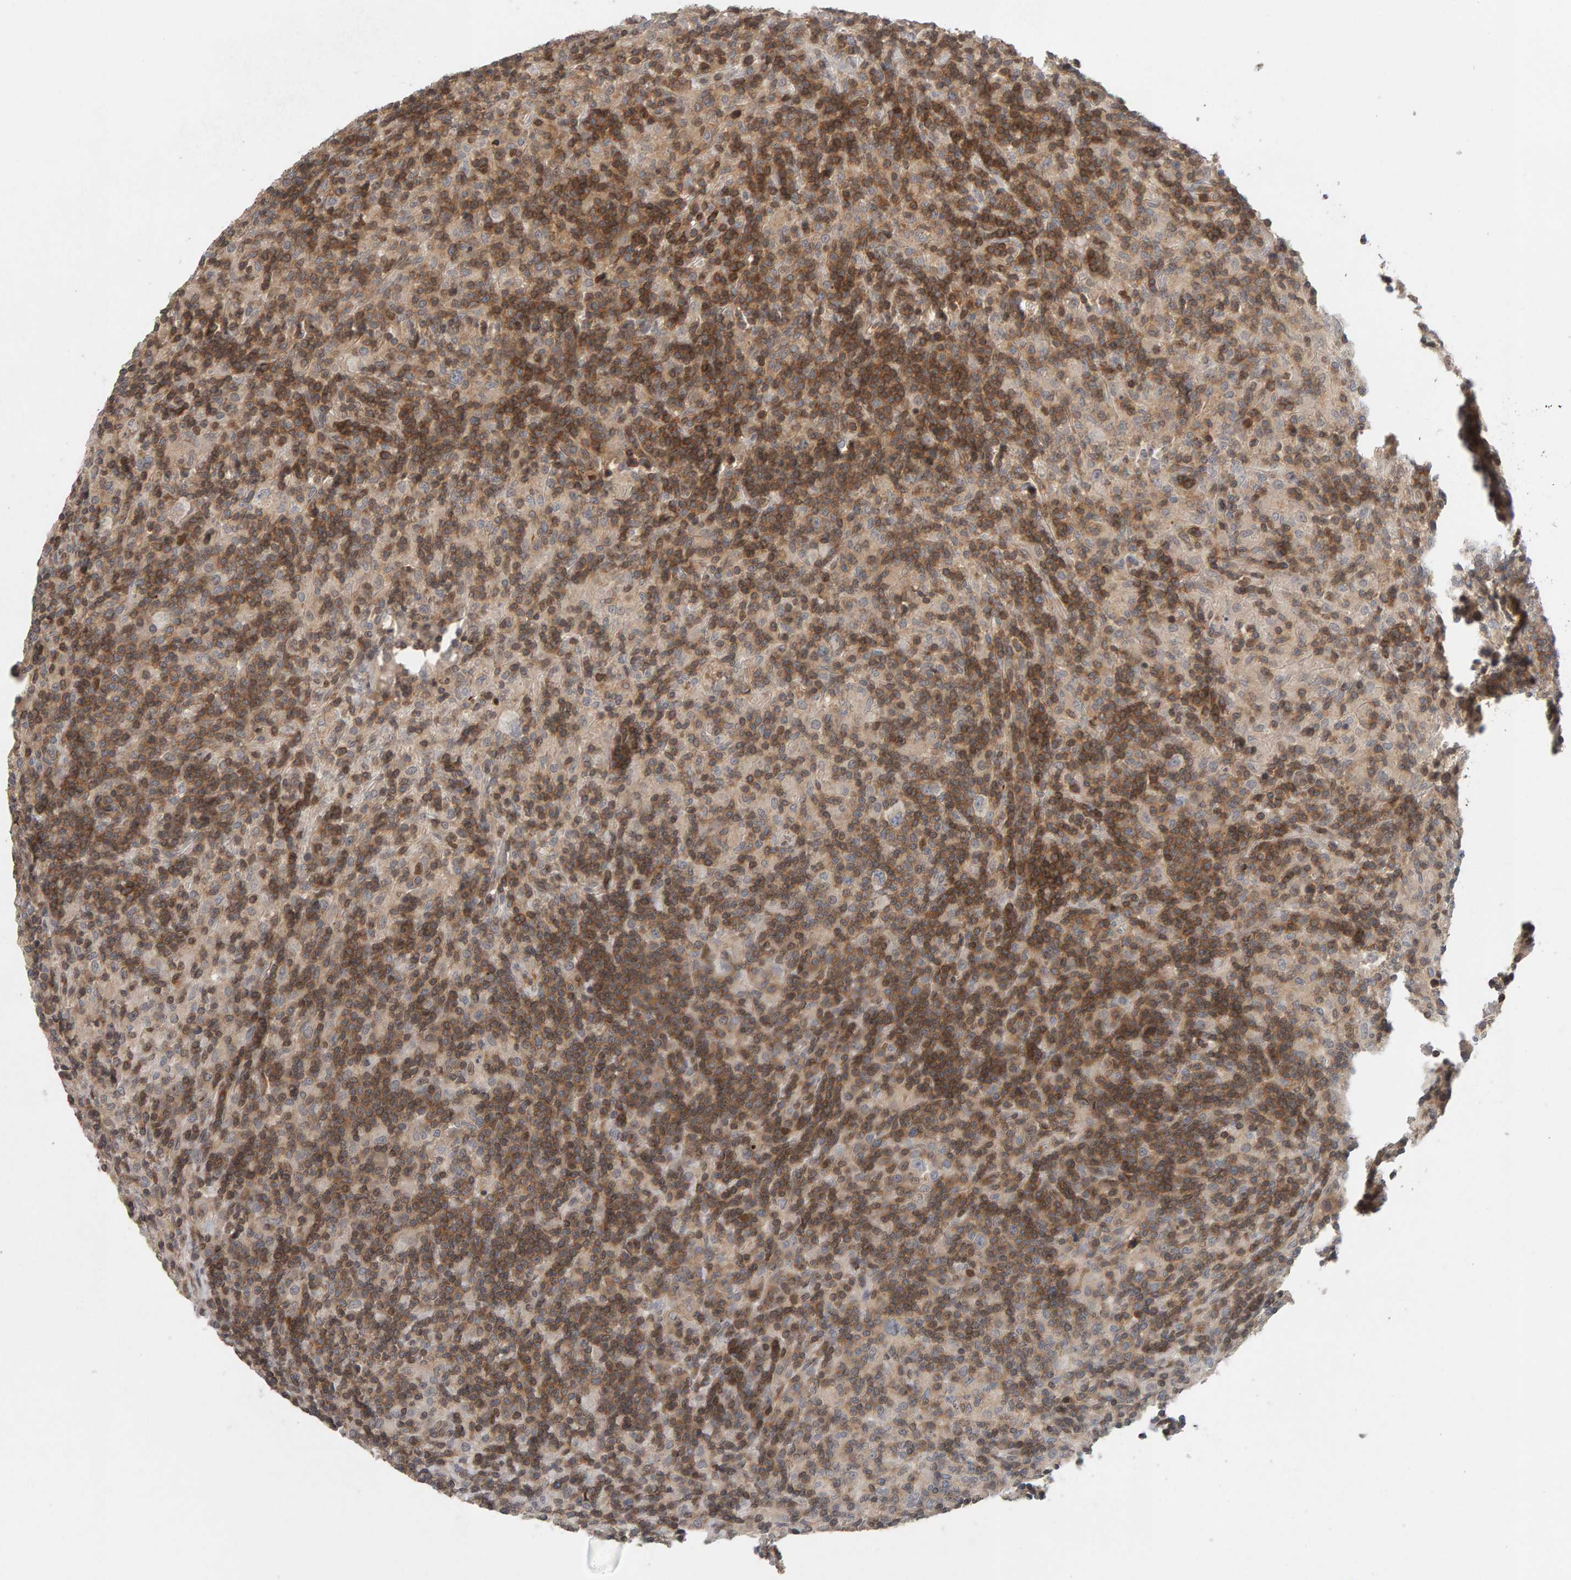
{"staining": {"intensity": "negative", "quantity": "none", "location": "none"}, "tissue": "lymphoma", "cell_type": "Tumor cells", "image_type": "cancer", "snomed": [{"axis": "morphology", "description": "Hodgkin's disease, NOS"}, {"axis": "topography", "description": "Lymph node"}], "caption": "This is an immunohistochemistry micrograph of Hodgkin's disease. There is no expression in tumor cells.", "gene": "TEFM", "patient": {"sex": "male", "age": 70}}